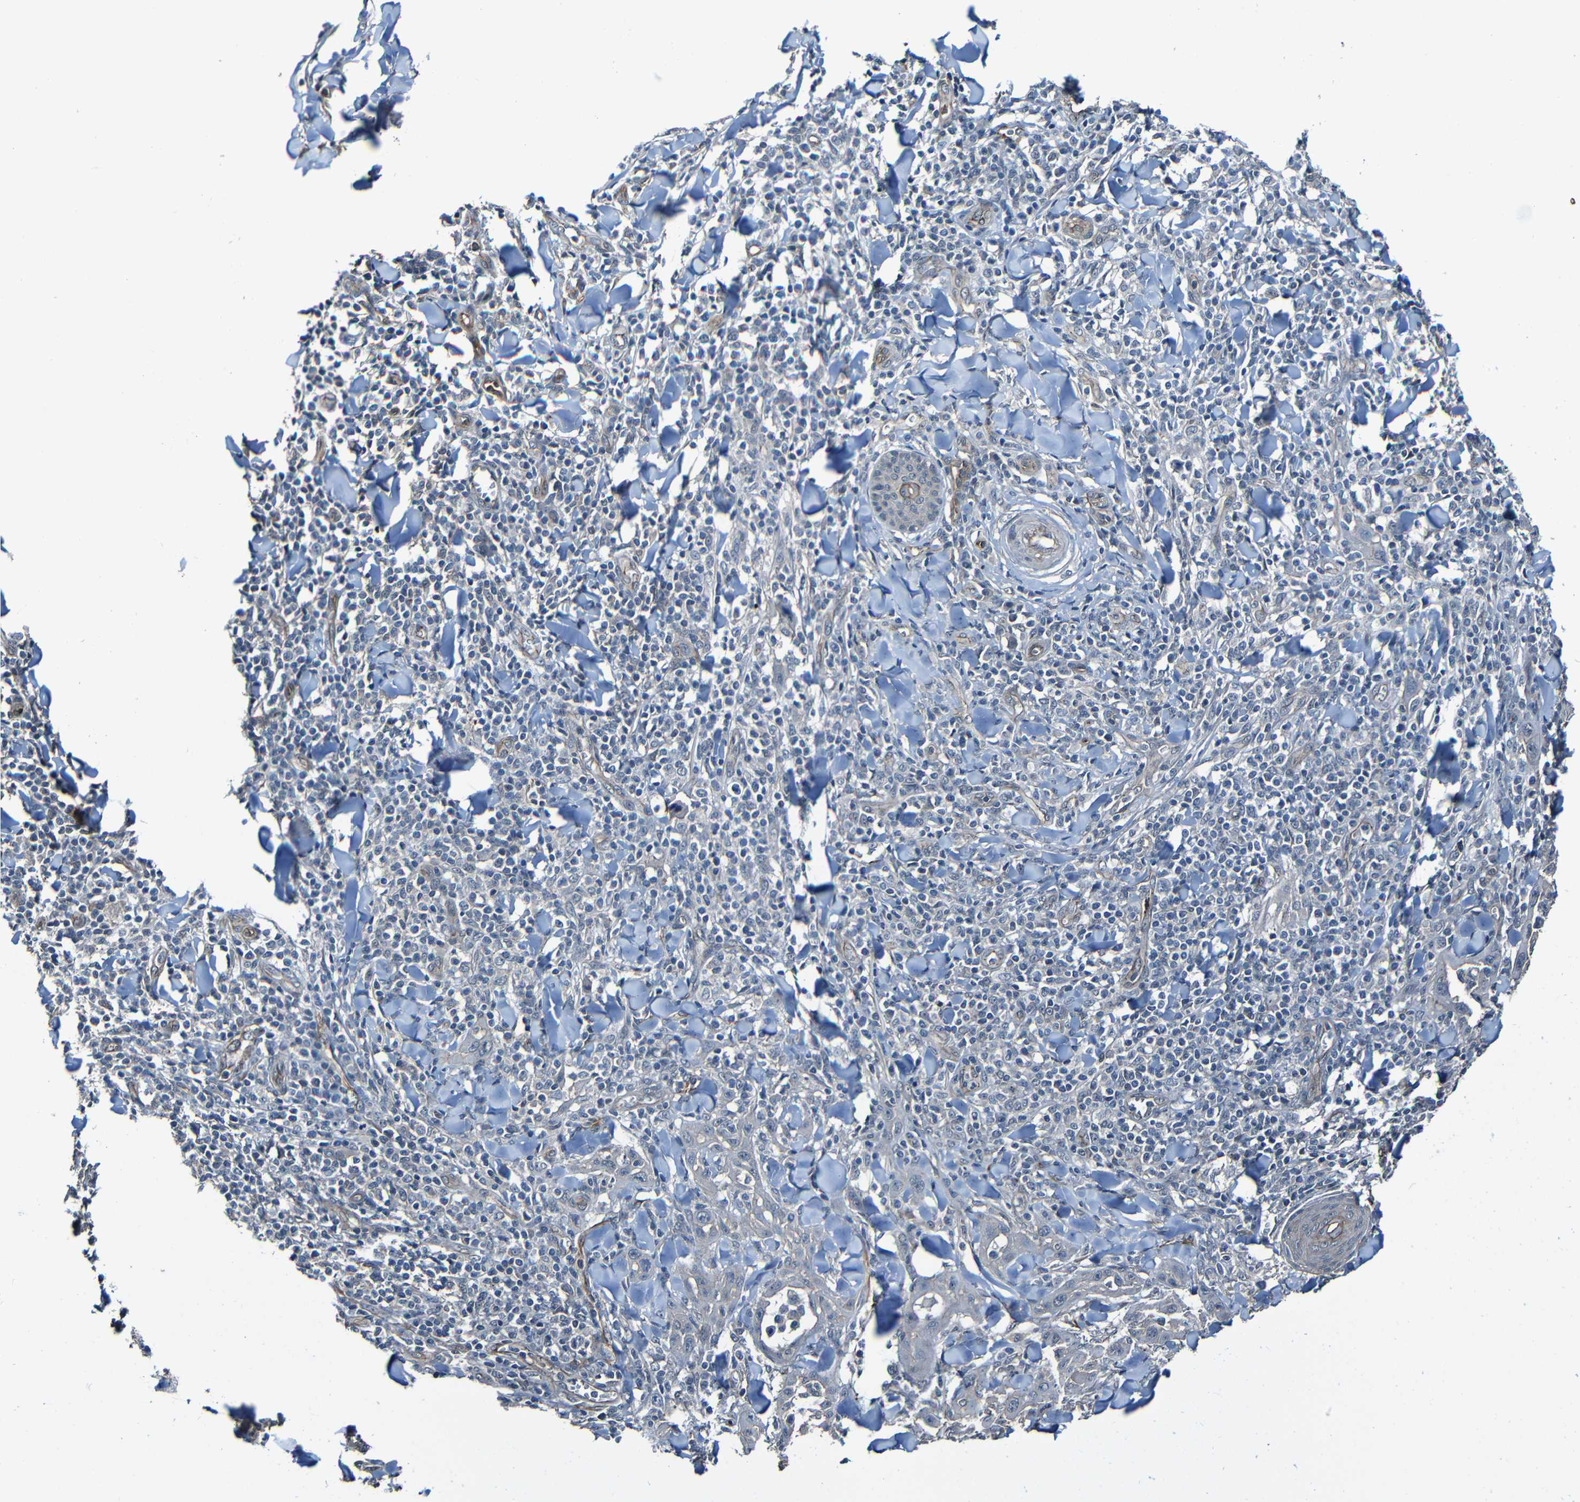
{"staining": {"intensity": "negative", "quantity": "none", "location": "none"}, "tissue": "skin cancer", "cell_type": "Tumor cells", "image_type": "cancer", "snomed": [{"axis": "morphology", "description": "Squamous cell carcinoma, NOS"}, {"axis": "topography", "description": "Skin"}], "caption": "Protein analysis of skin cancer (squamous cell carcinoma) displays no significant expression in tumor cells. (DAB (3,3'-diaminobenzidine) immunohistochemistry (IHC) visualized using brightfield microscopy, high magnification).", "gene": "LGR5", "patient": {"sex": "male", "age": 24}}